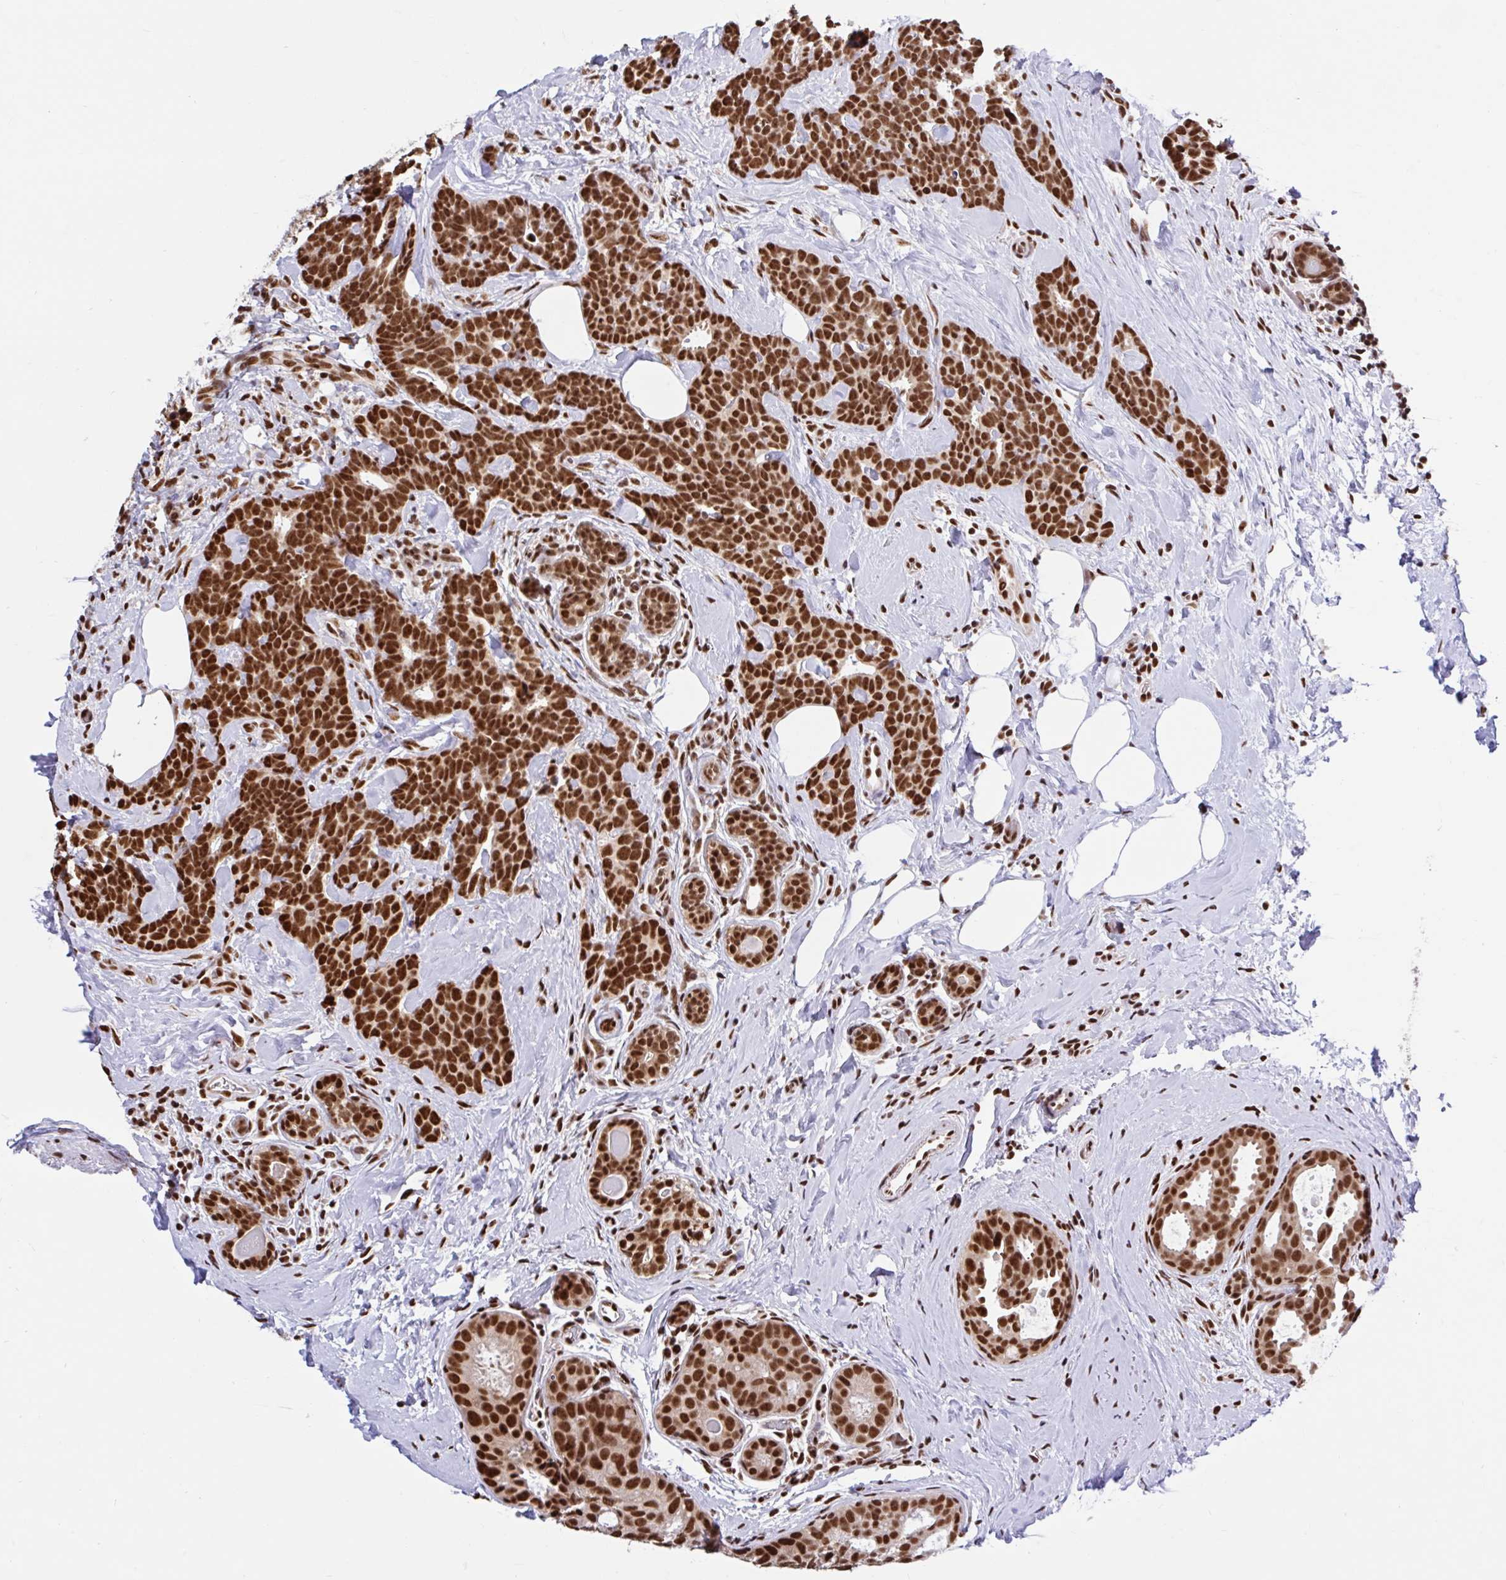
{"staining": {"intensity": "strong", "quantity": ">75%", "location": "nuclear"}, "tissue": "breast cancer", "cell_type": "Tumor cells", "image_type": "cancer", "snomed": [{"axis": "morphology", "description": "Duct carcinoma"}, {"axis": "topography", "description": "Breast"}], "caption": "Protein expression analysis of human breast cancer reveals strong nuclear expression in about >75% of tumor cells.", "gene": "ABCA9", "patient": {"sex": "female", "age": 71}}